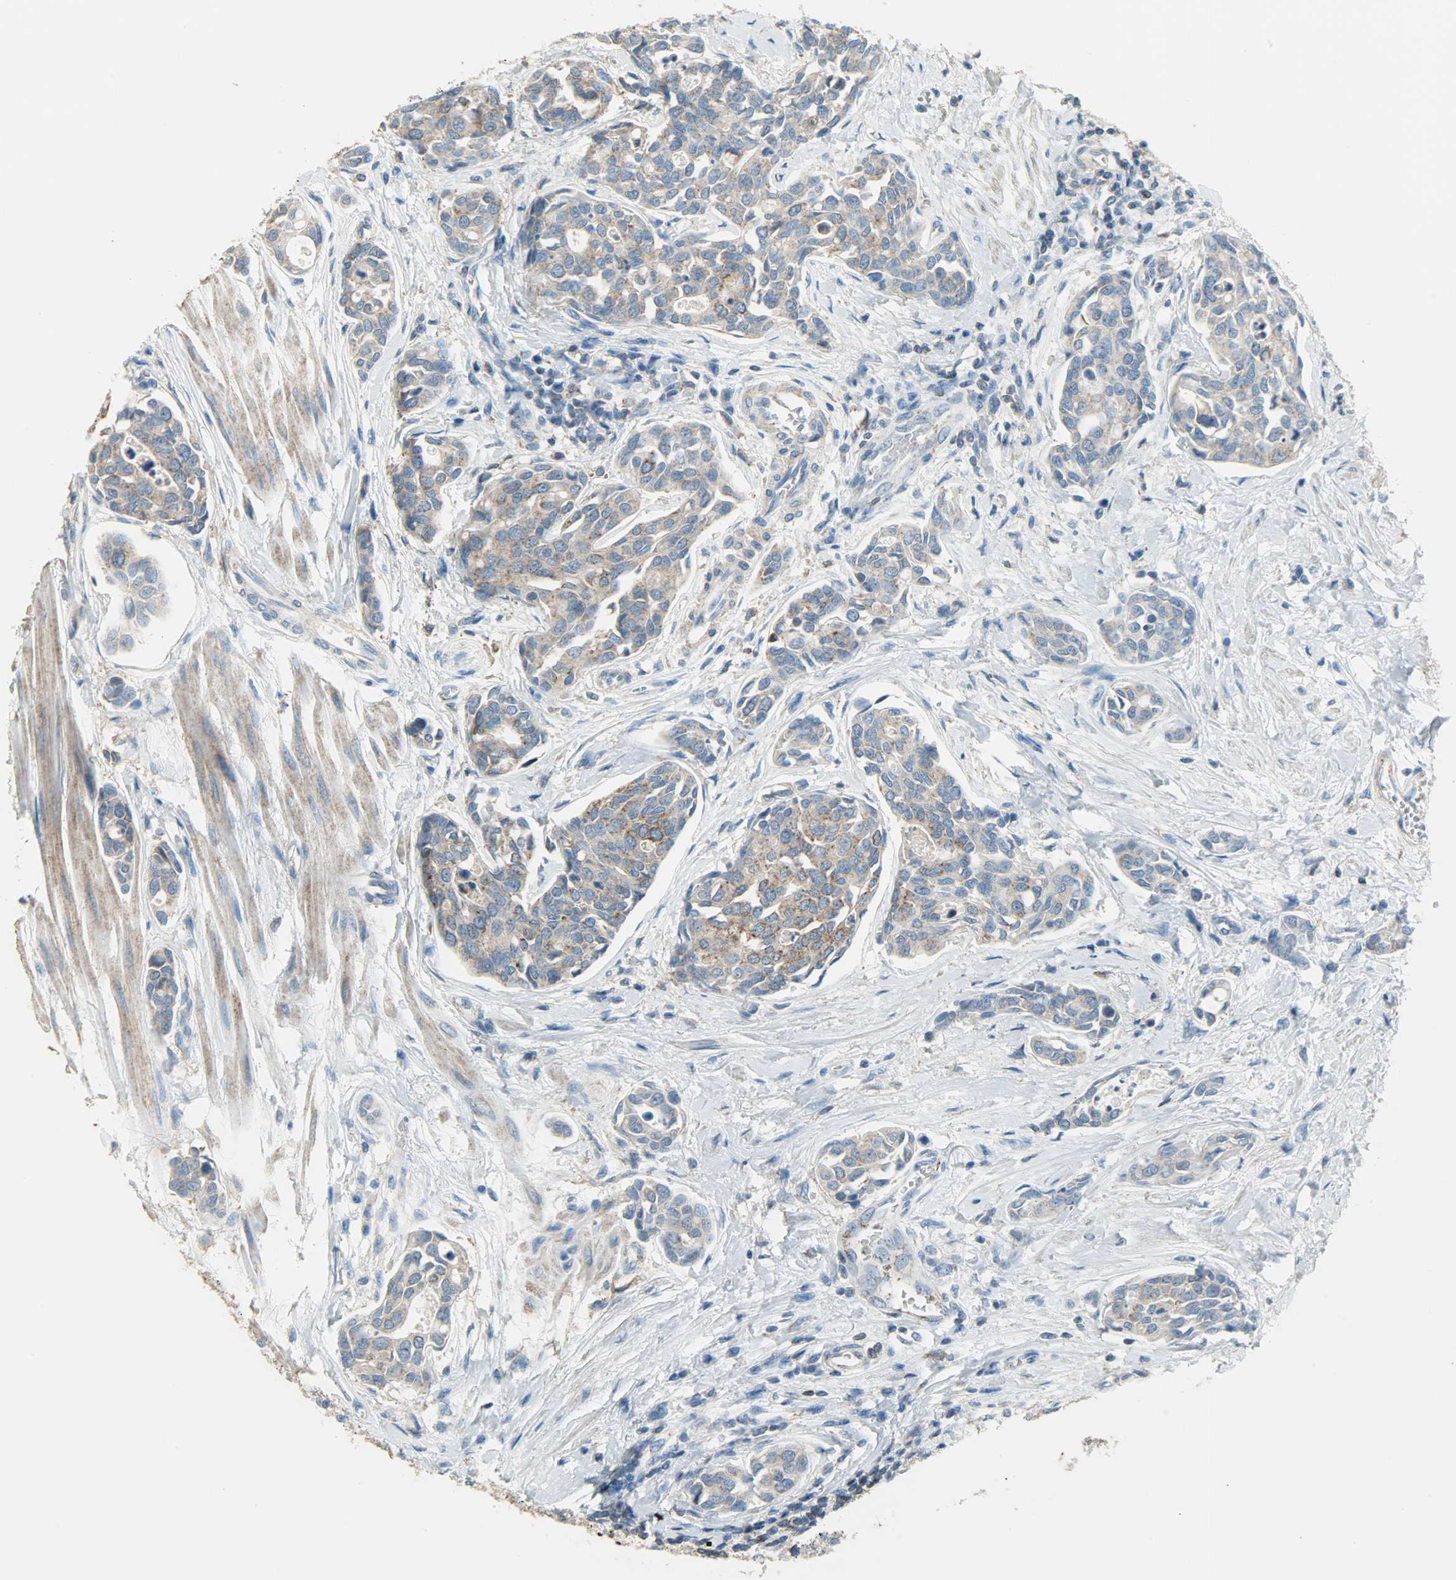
{"staining": {"intensity": "moderate", "quantity": ">75%", "location": "cytoplasmic/membranous"}, "tissue": "urothelial cancer", "cell_type": "Tumor cells", "image_type": "cancer", "snomed": [{"axis": "morphology", "description": "Urothelial carcinoma, High grade"}, {"axis": "topography", "description": "Urinary bladder"}], "caption": "Protein analysis of urothelial cancer tissue shows moderate cytoplasmic/membranous staining in approximately >75% of tumor cells. The staining was performed using DAB, with brown indicating positive protein expression. Nuclei are stained blue with hematoxylin.", "gene": "DNAJA4", "patient": {"sex": "male", "age": 78}}